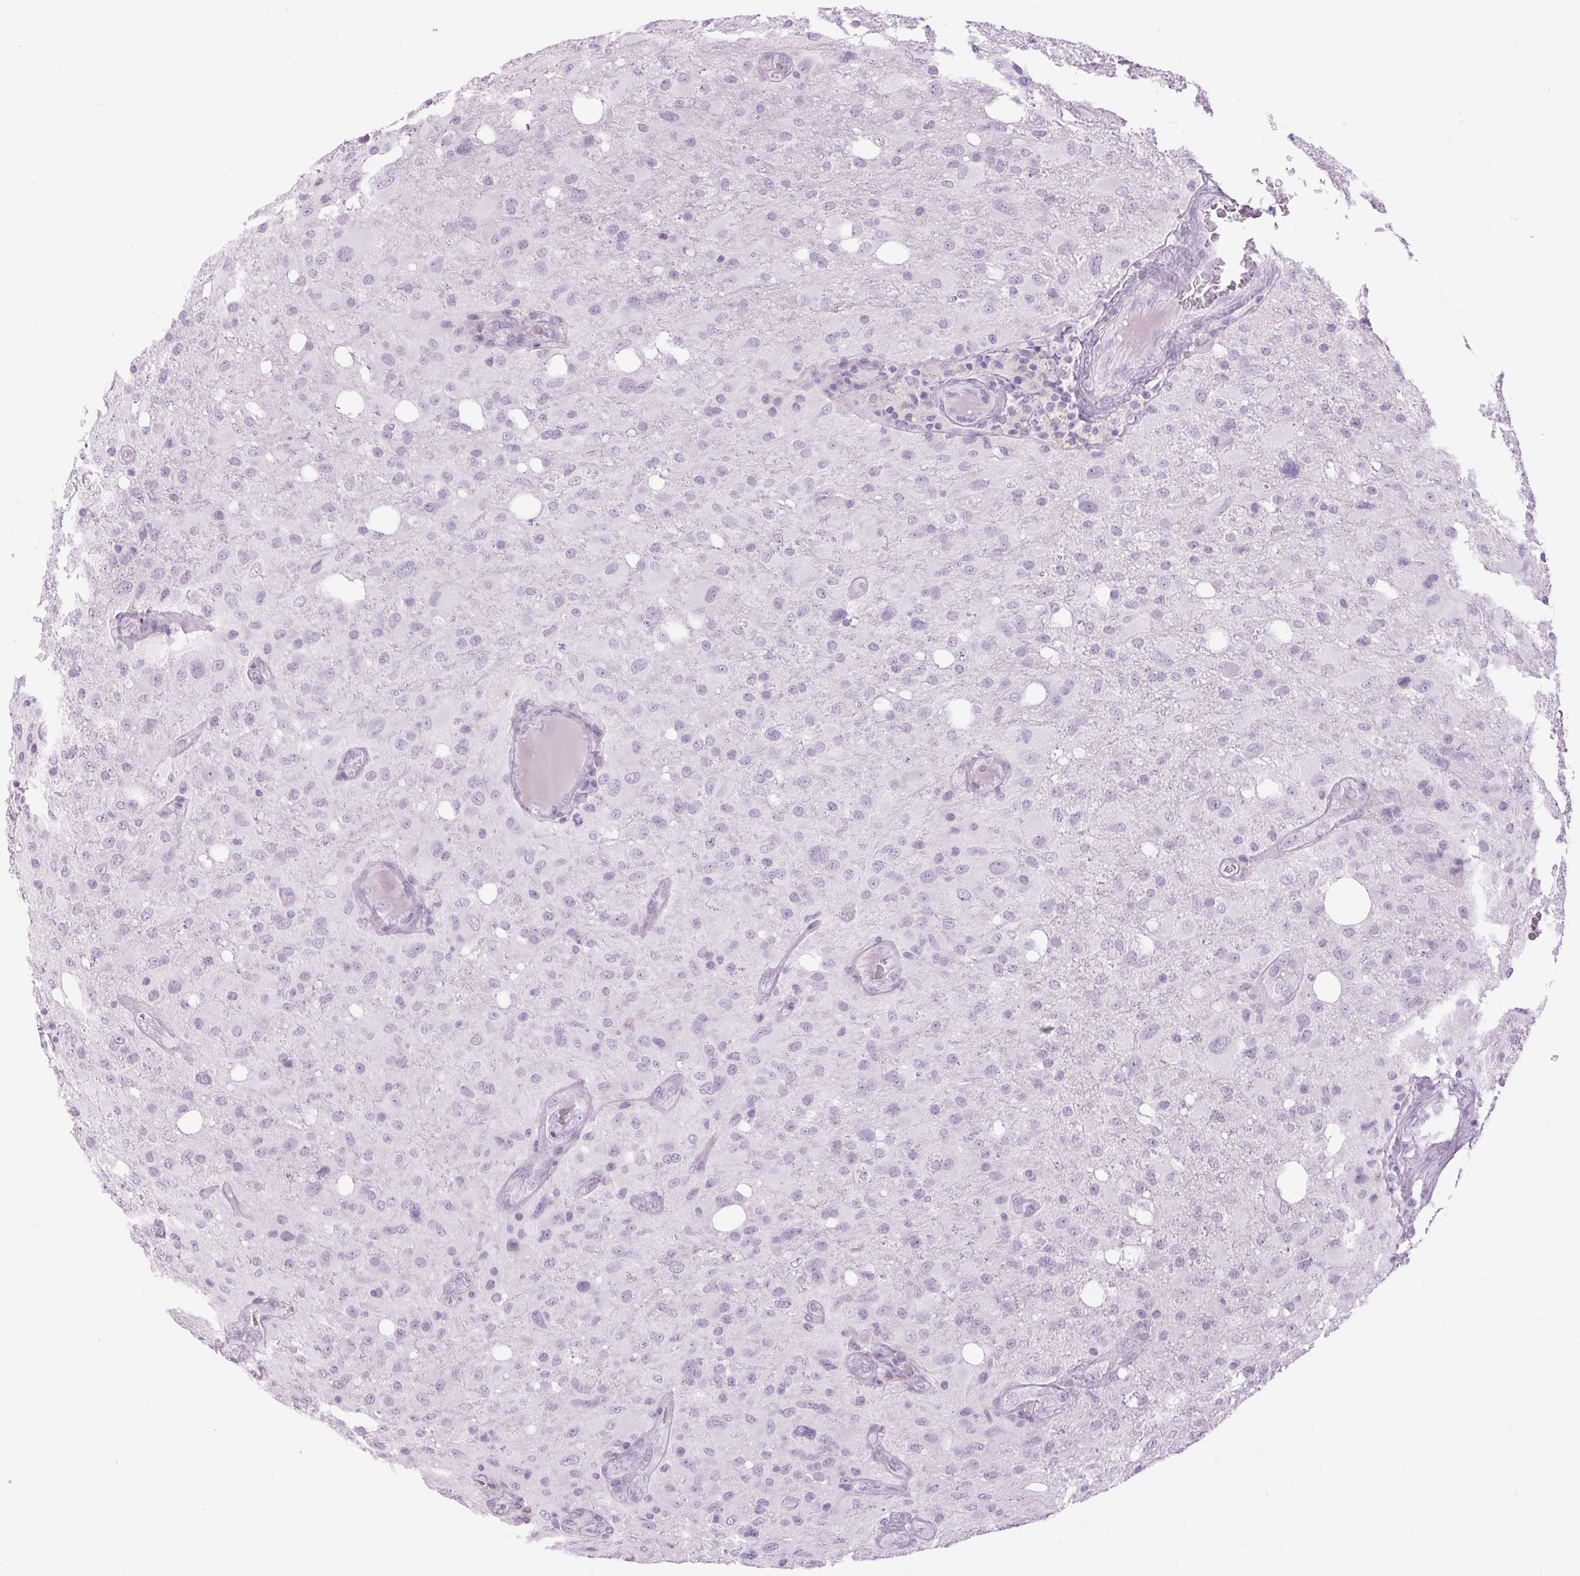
{"staining": {"intensity": "negative", "quantity": "none", "location": "none"}, "tissue": "glioma", "cell_type": "Tumor cells", "image_type": "cancer", "snomed": [{"axis": "morphology", "description": "Glioma, malignant, High grade"}, {"axis": "topography", "description": "Brain"}], "caption": "The immunohistochemistry (IHC) photomicrograph has no significant expression in tumor cells of high-grade glioma (malignant) tissue. (DAB (3,3'-diaminobenzidine) immunohistochemistry visualized using brightfield microscopy, high magnification).", "gene": "BEND2", "patient": {"sex": "male", "age": 53}}